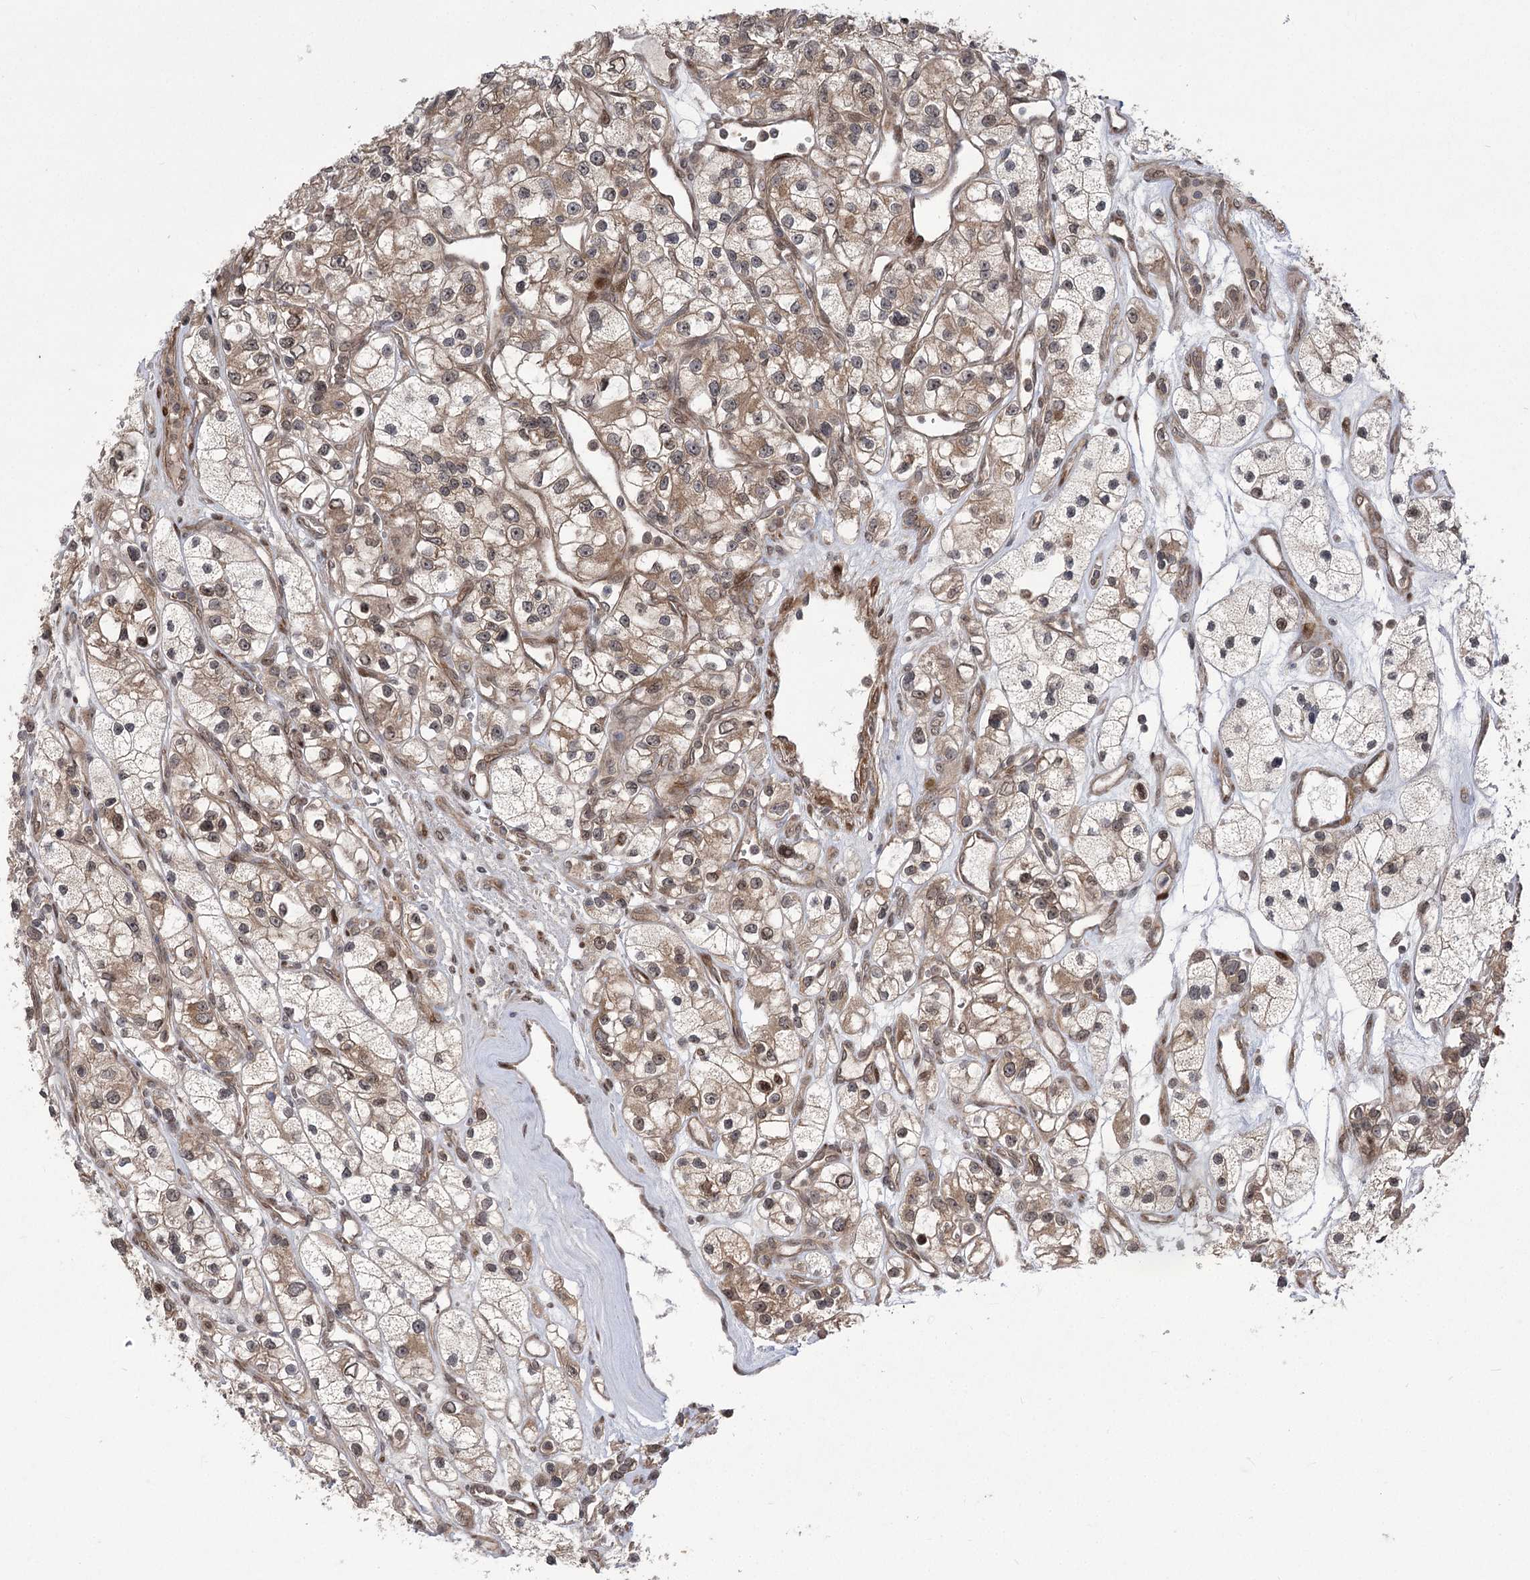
{"staining": {"intensity": "weak", "quantity": ">75%", "location": "cytoplasmic/membranous,nuclear"}, "tissue": "renal cancer", "cell_type": "Tumor cells", "image_type": "cancer", "snomed": [{"axis": "morphology", "description": "Adenocarcinoma, NOS"}, {"axis": "topography", "description": "Kidney"}], "caption": "IHC (DAB (3,3'-diaminobenzidine)) staining of human renal cancer displays weak cytoplasmic/membranous and nuclear protein positivity in about >75% of tumor cells.", "gene": "TENM2", "patient": {"sex": "female", "age": 57}}